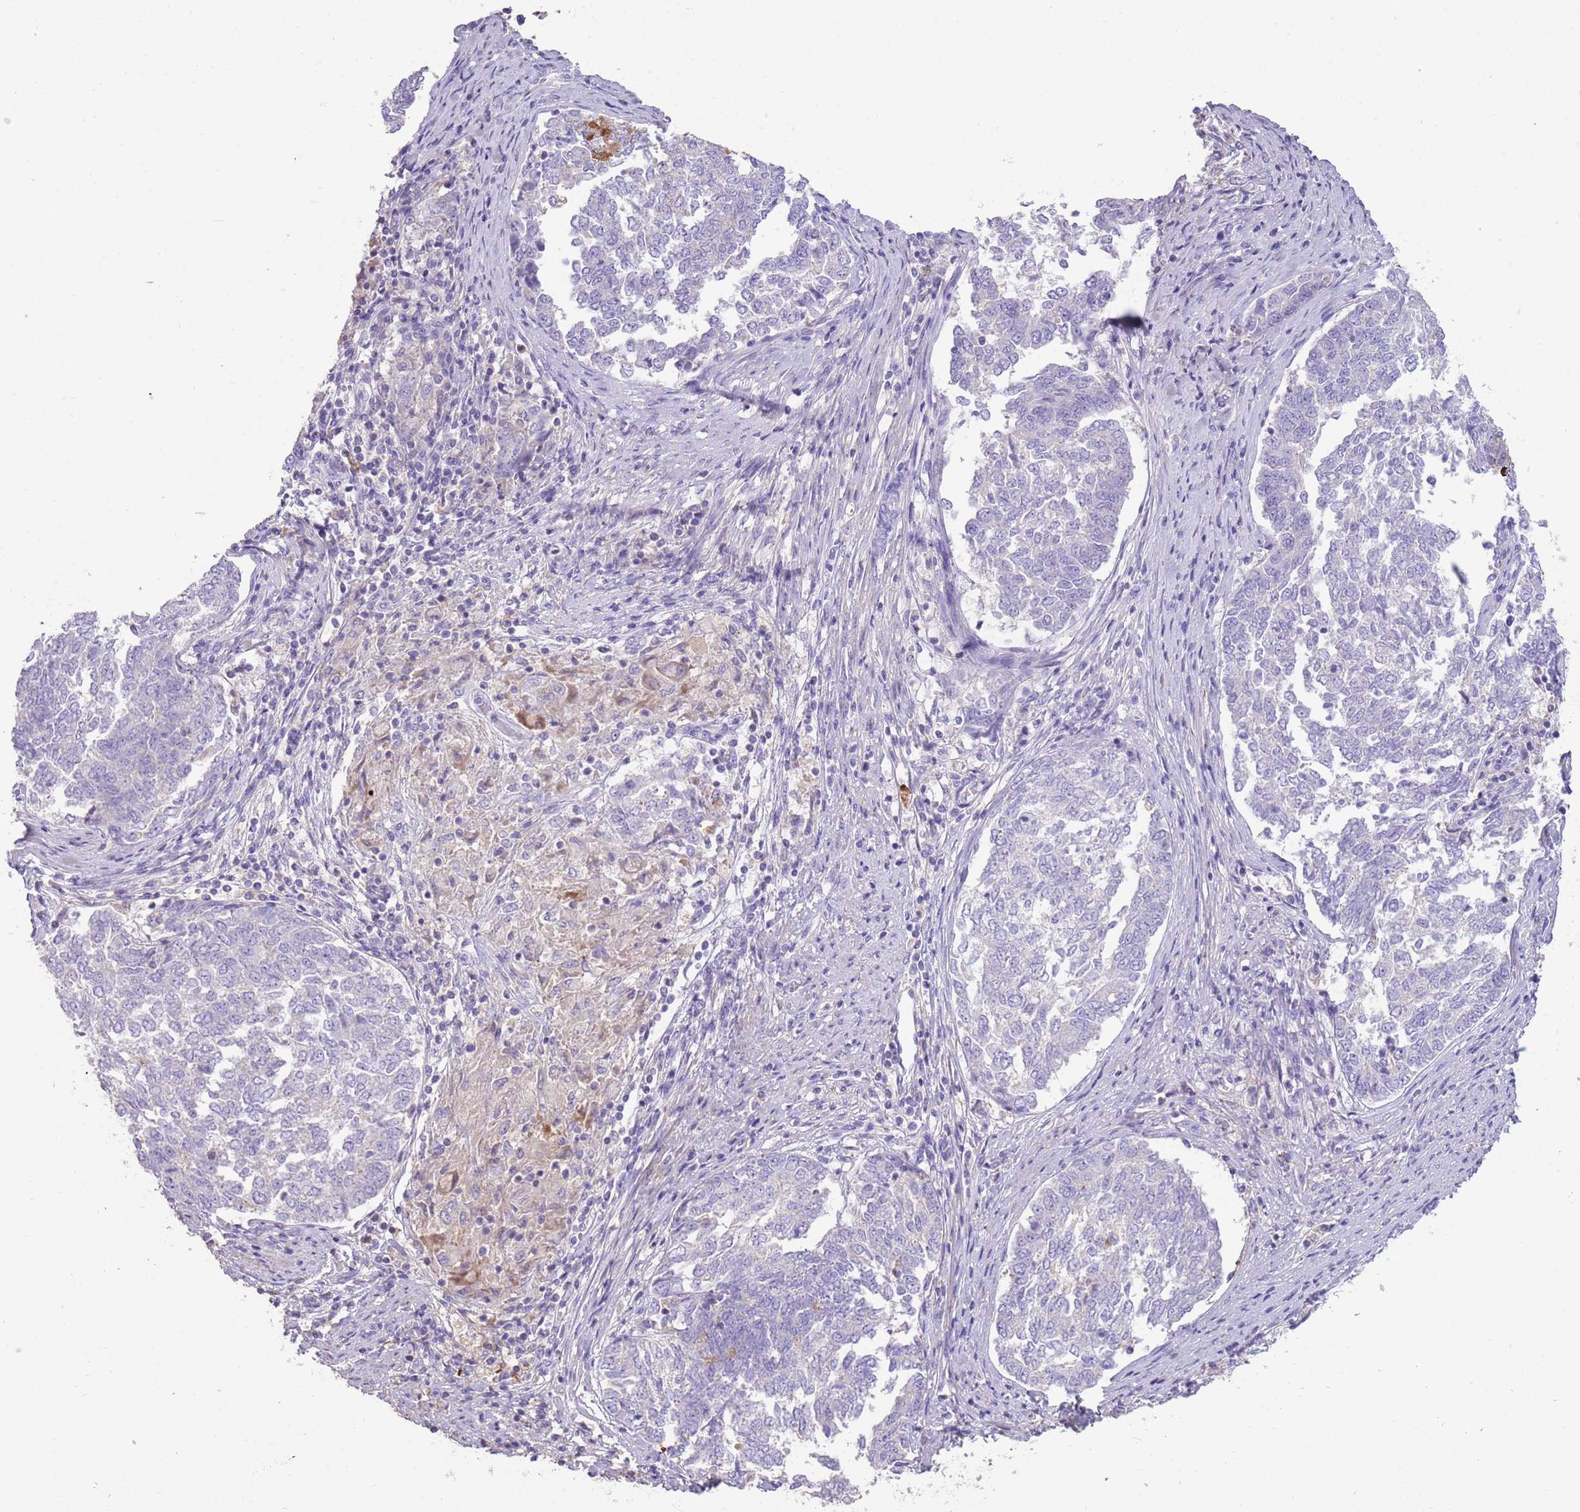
{"staining": {"intensity": "negative", "quantity": "none", "location": "none"}, "tissue": "endometrial cancer", "cell_type": "Tumor cells", "image_type": "cancer", "snomed": [{"axis": "morphology", "description": "Adenocarcinoma, NOS"}, {"axis": "topography", "description": "Endometrium"}], "caption": "Photomicrograph shows no protein positivity in tumor cells of endometrial adenocarcinoma tissue.", "gene": "SFTPA1", "patient": {"sex": "female", "age": 80}}